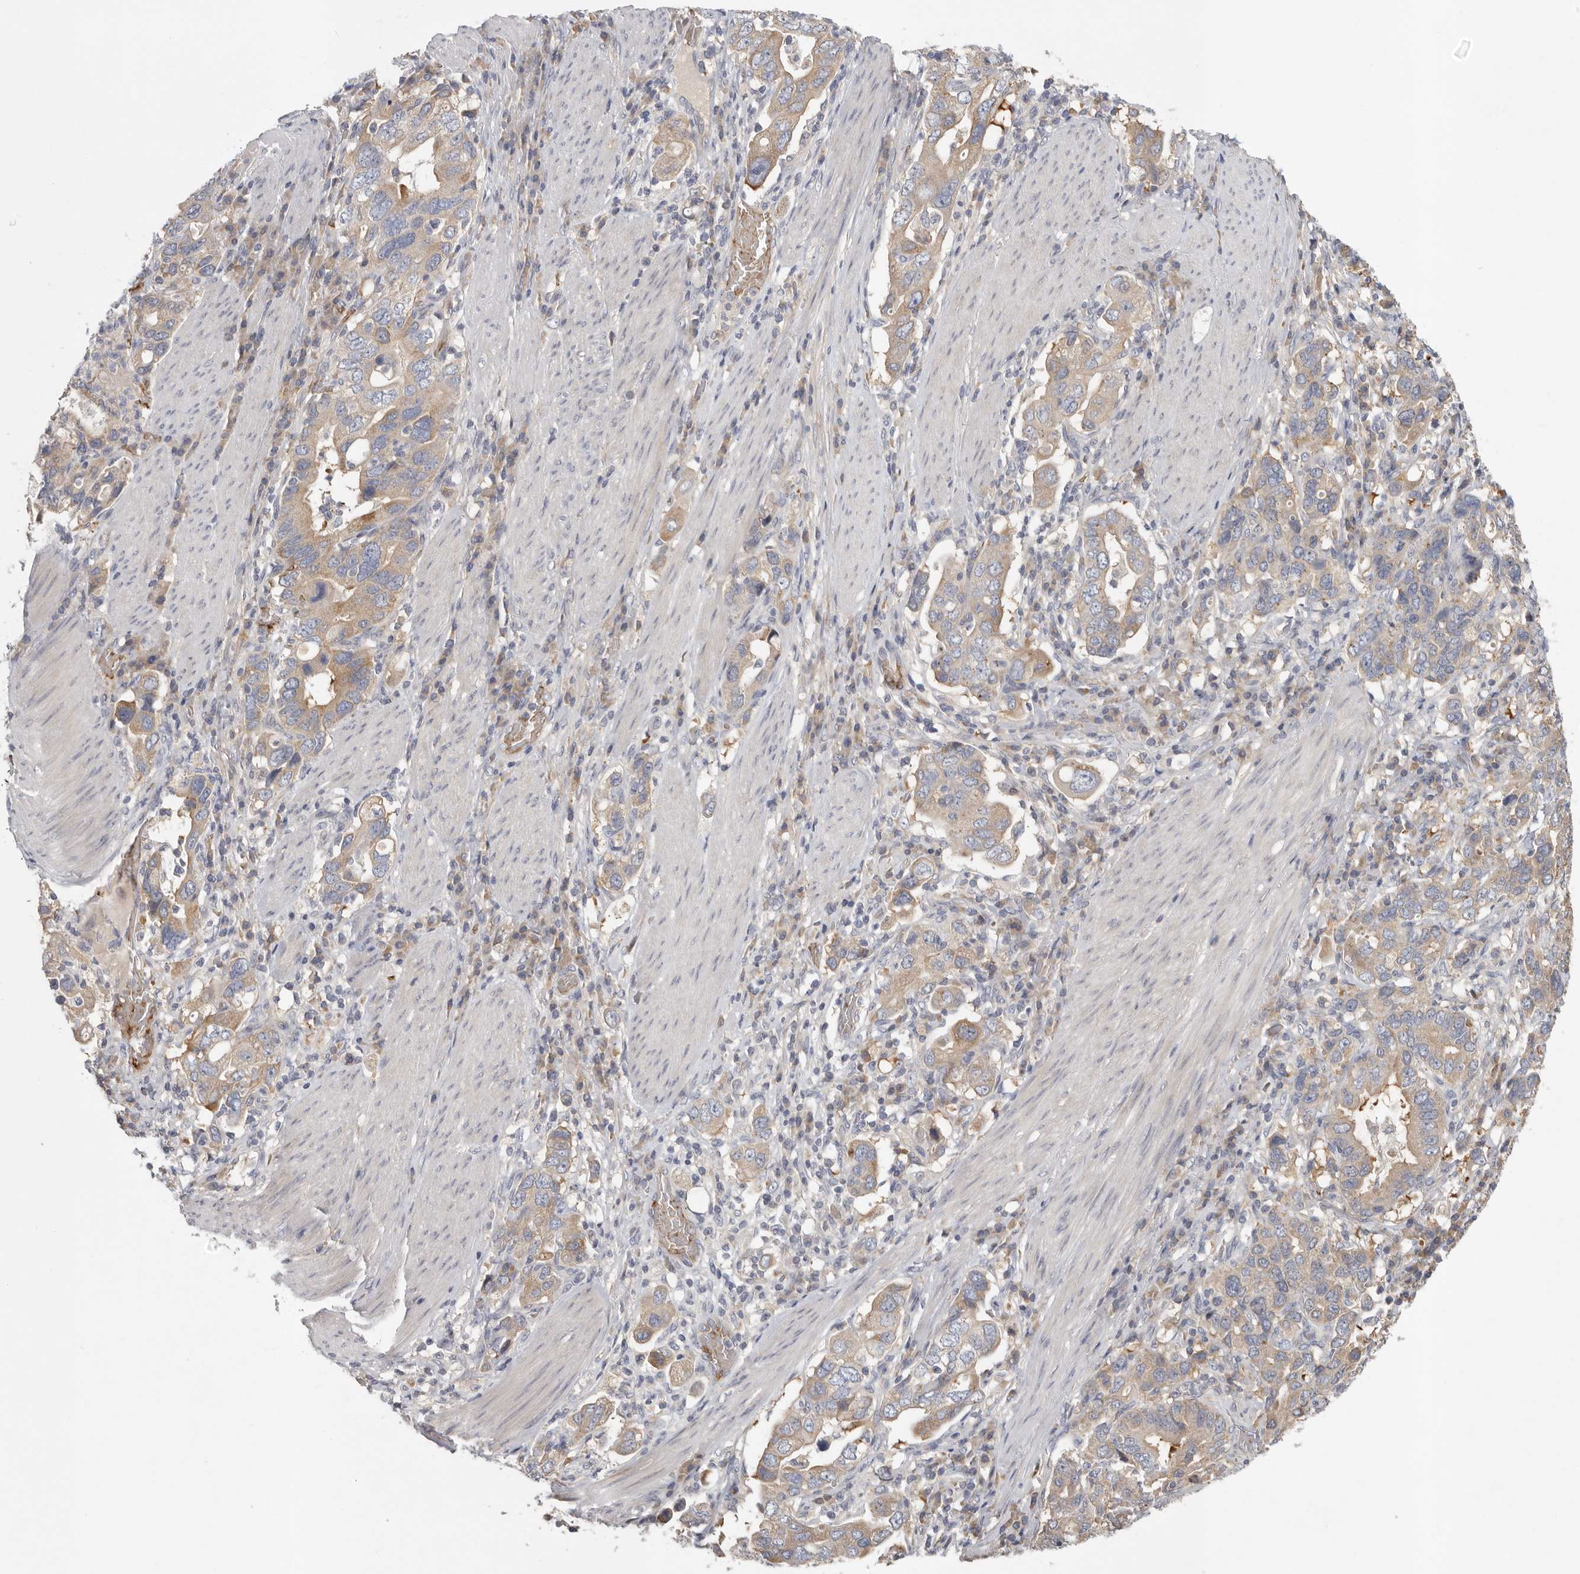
{"staining": {"intensity": "moderate", "quantity": "25%-75%", "location": "cytoplasmic/membranous"}, "tissue": "stomach cancer", "cell_type": "Tumor cells", "image_type": "cancer", "snomed": [{"axis": "morphology", "description": "Adenocarcinoma, NOS"}, {"axis": "topography", "description": "Stomach, upper"}], "caption": "Protein analysis of stomach cancer (adenocarcinoma) tissue displays moderate cytoplasmic/membranous expression in about 25%-75% of tumor cells. (Brightfield microscopy of DAB IHC at high magnification).", "gene": "CFAP298", "patient": {"sex": "male", "age": 62}}